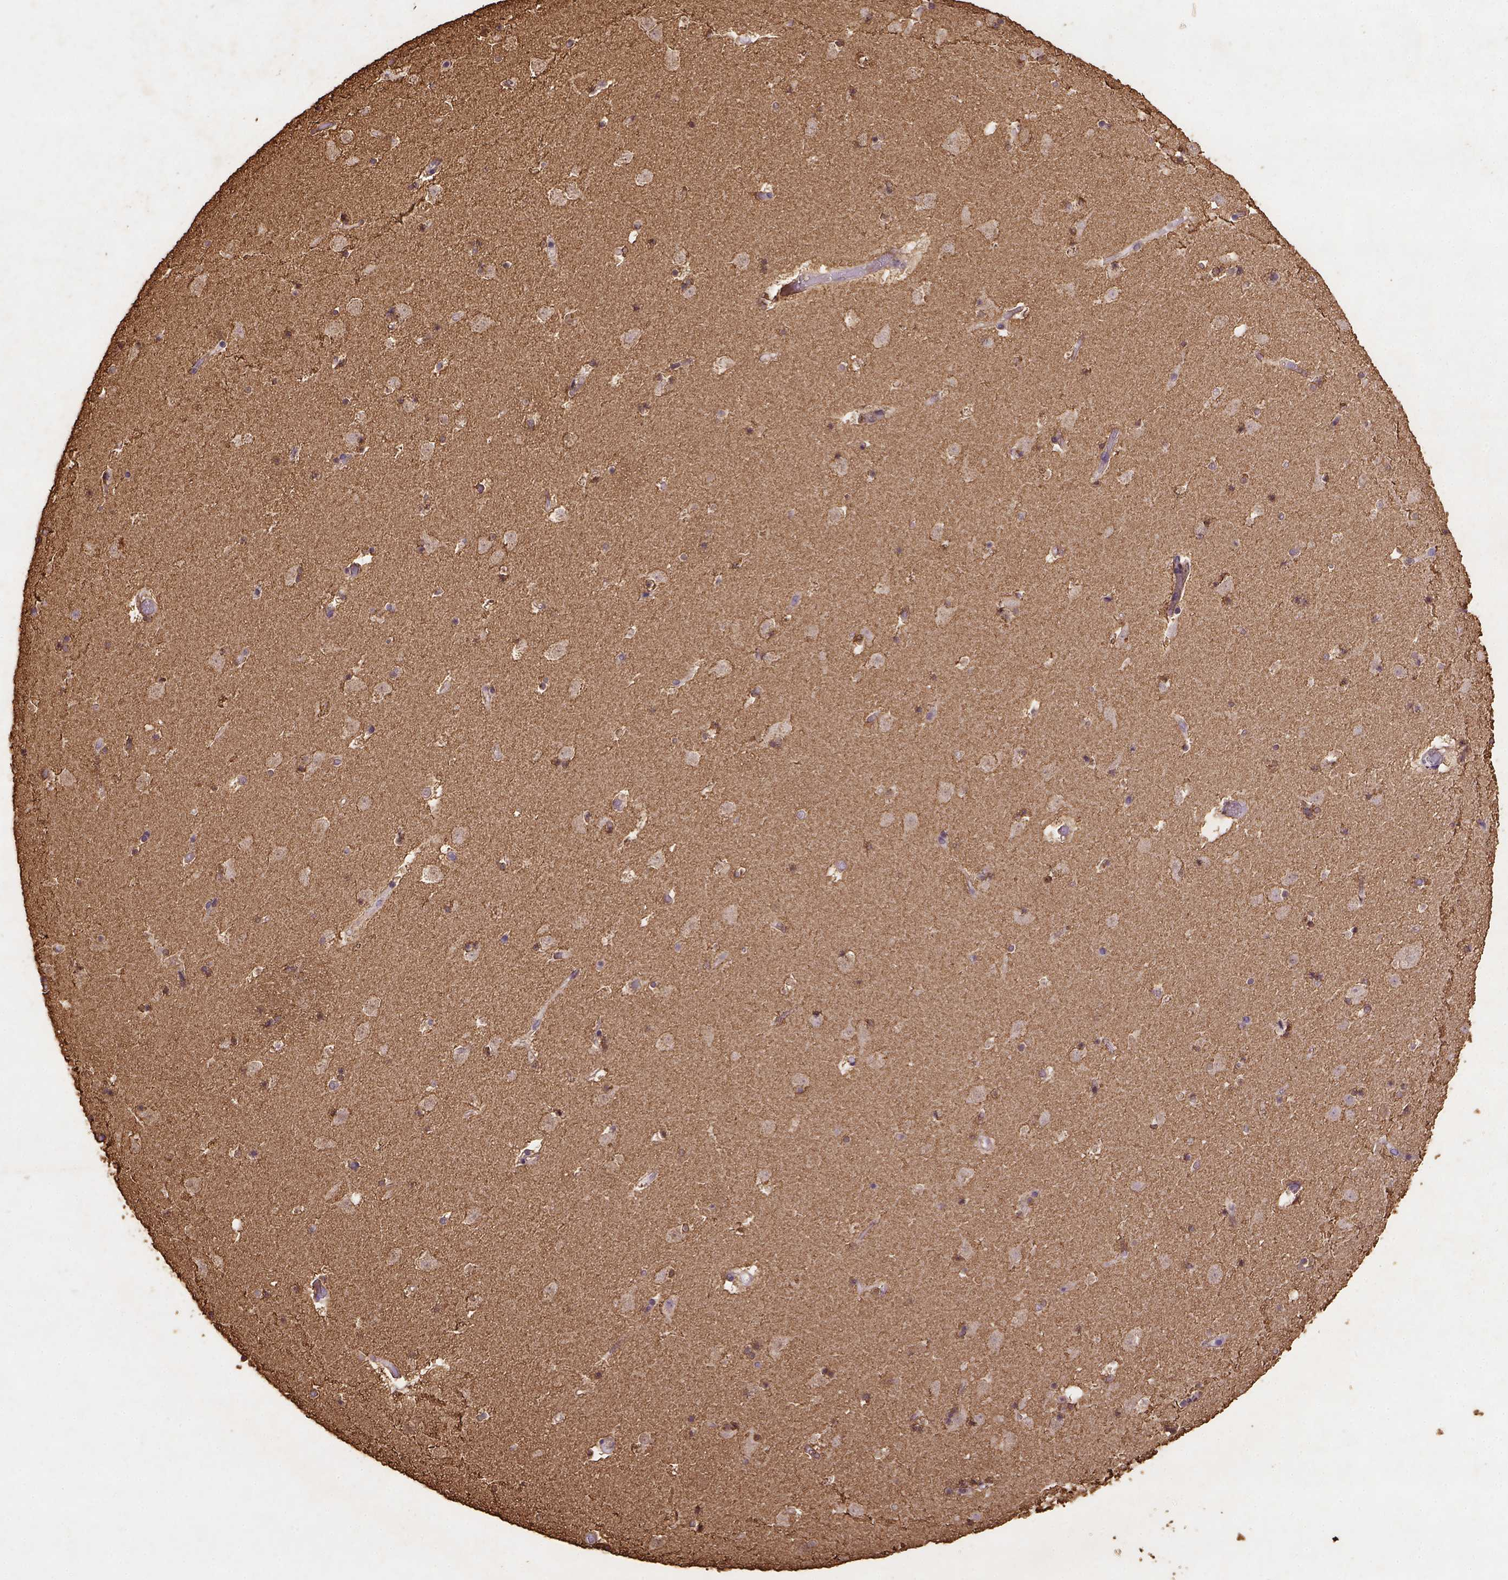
{"staining": {"intensity": "strong", "quantity": ">75%", "location": "cytoplasmic/membranous,nuclear"}, "tissue": "caudate", "cell_type": "Glial cells", "image_type": "normal", "snomed": [{"axis": "morphology", "description": "Normal tissue, NOS"}, {"axis": "topography", "description": "Lateral ventricle wall"}], "caption": "Immunohistochemical staining of benign human caudate exhibits strong cytoplasmic/membranous,nuclear protein expression in about >75% of glial cells.", "gene": "B3GAT1", "patient": {"sex": "female", "age": 42}}